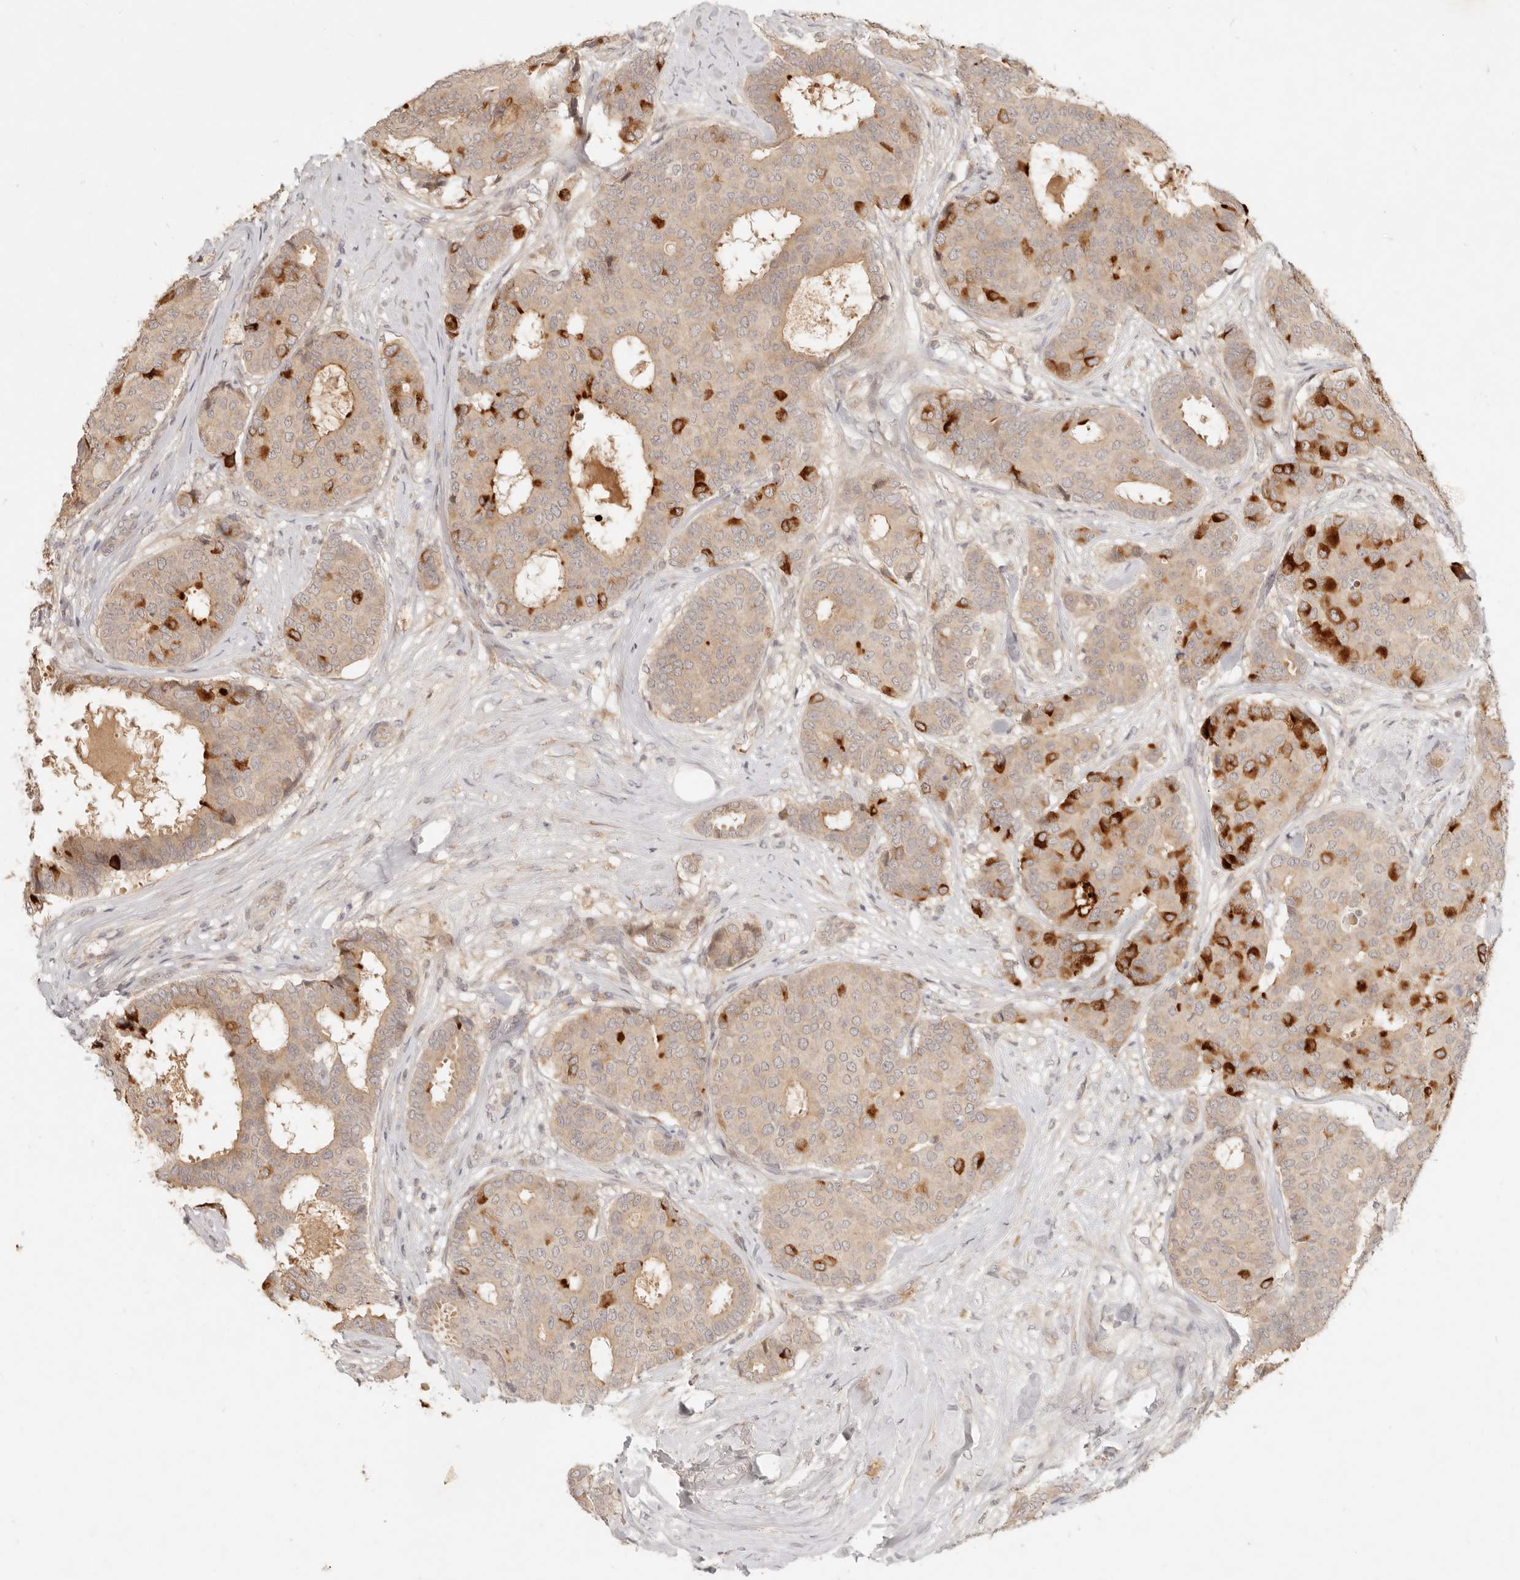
{"staining": {"intensity": "strong", "quantity": "<25%", "location": "cytoplasmic/membranous"}, "tissue": "breast cancer", "cell_type": "Tumor cells", "image_type": "cancer", "snomed": [{"axis": "morphology", "description": "Duct carcinoma"}, {"axis": "topography", "description": "Breast"}], "caption": "Immunohistochemistry (DAB (3,3'-diaminobenzidine)) staining of intraductal carcinoma (breast) reveals strong cytoplasmic/membranous protein staining in approximately <25% of tumor cells.", "gene": "UBXN11", "patient": {"sex": "female", "age": 75}}